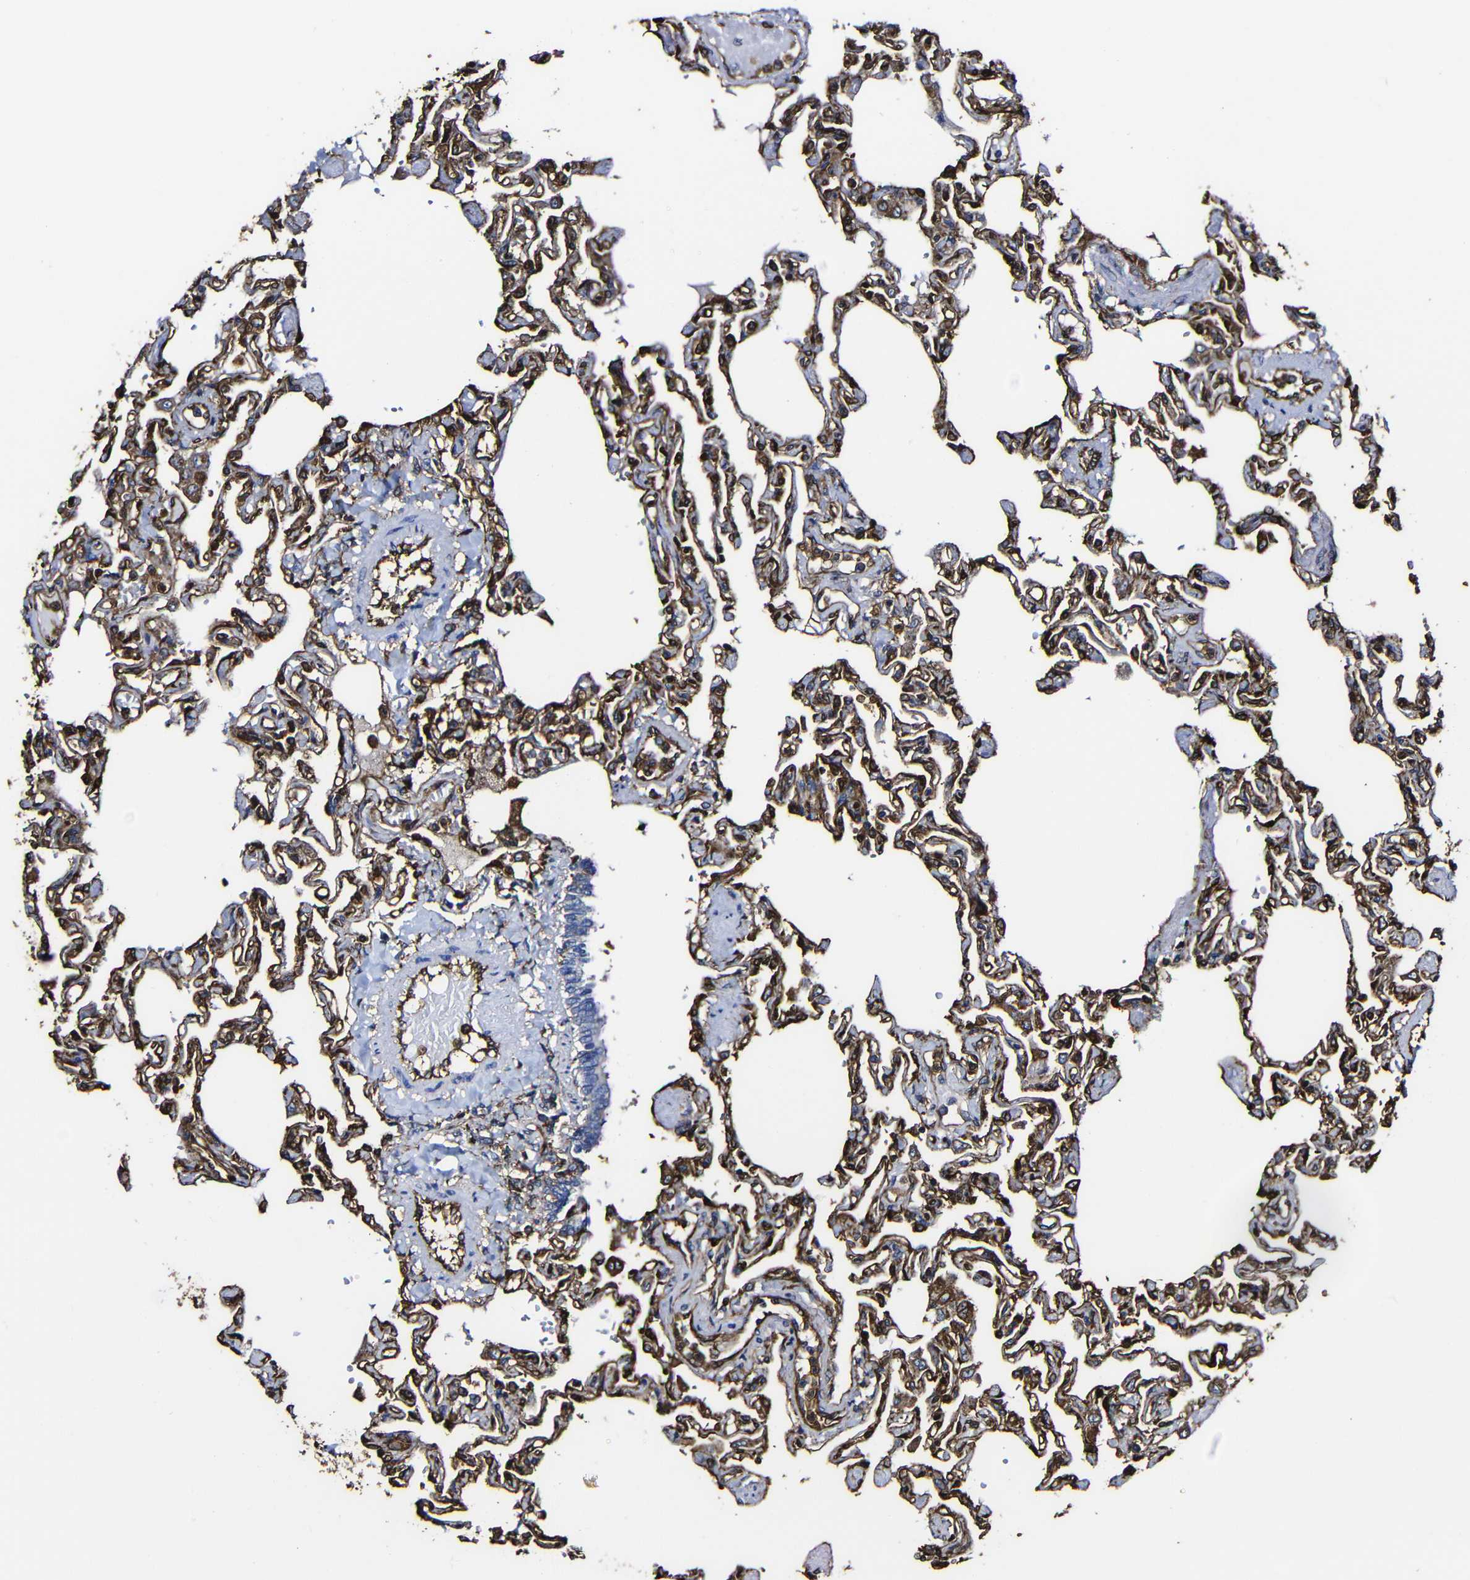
{"staining": {"intensity": "strong", "quantity": ">75%", "location": "cytoplasmic/membranous"}, "tissue": "lung", "cell_type": "Alveolar cells", "image_type": "normal", "snomed": [{"axis": "morphology", "description": "Normal tissue, NOS"}, {"axis": "topography", "description": "Lung"}], "caption": "Approximately >75% of alveolar cells in unremarkable human lung demonstrate strong cytoplasmic/membranous protein staining as visualized by brown immunohistochemical staining.", "gene": "MSN", "patient": {"sex": "male", "age": 21}}